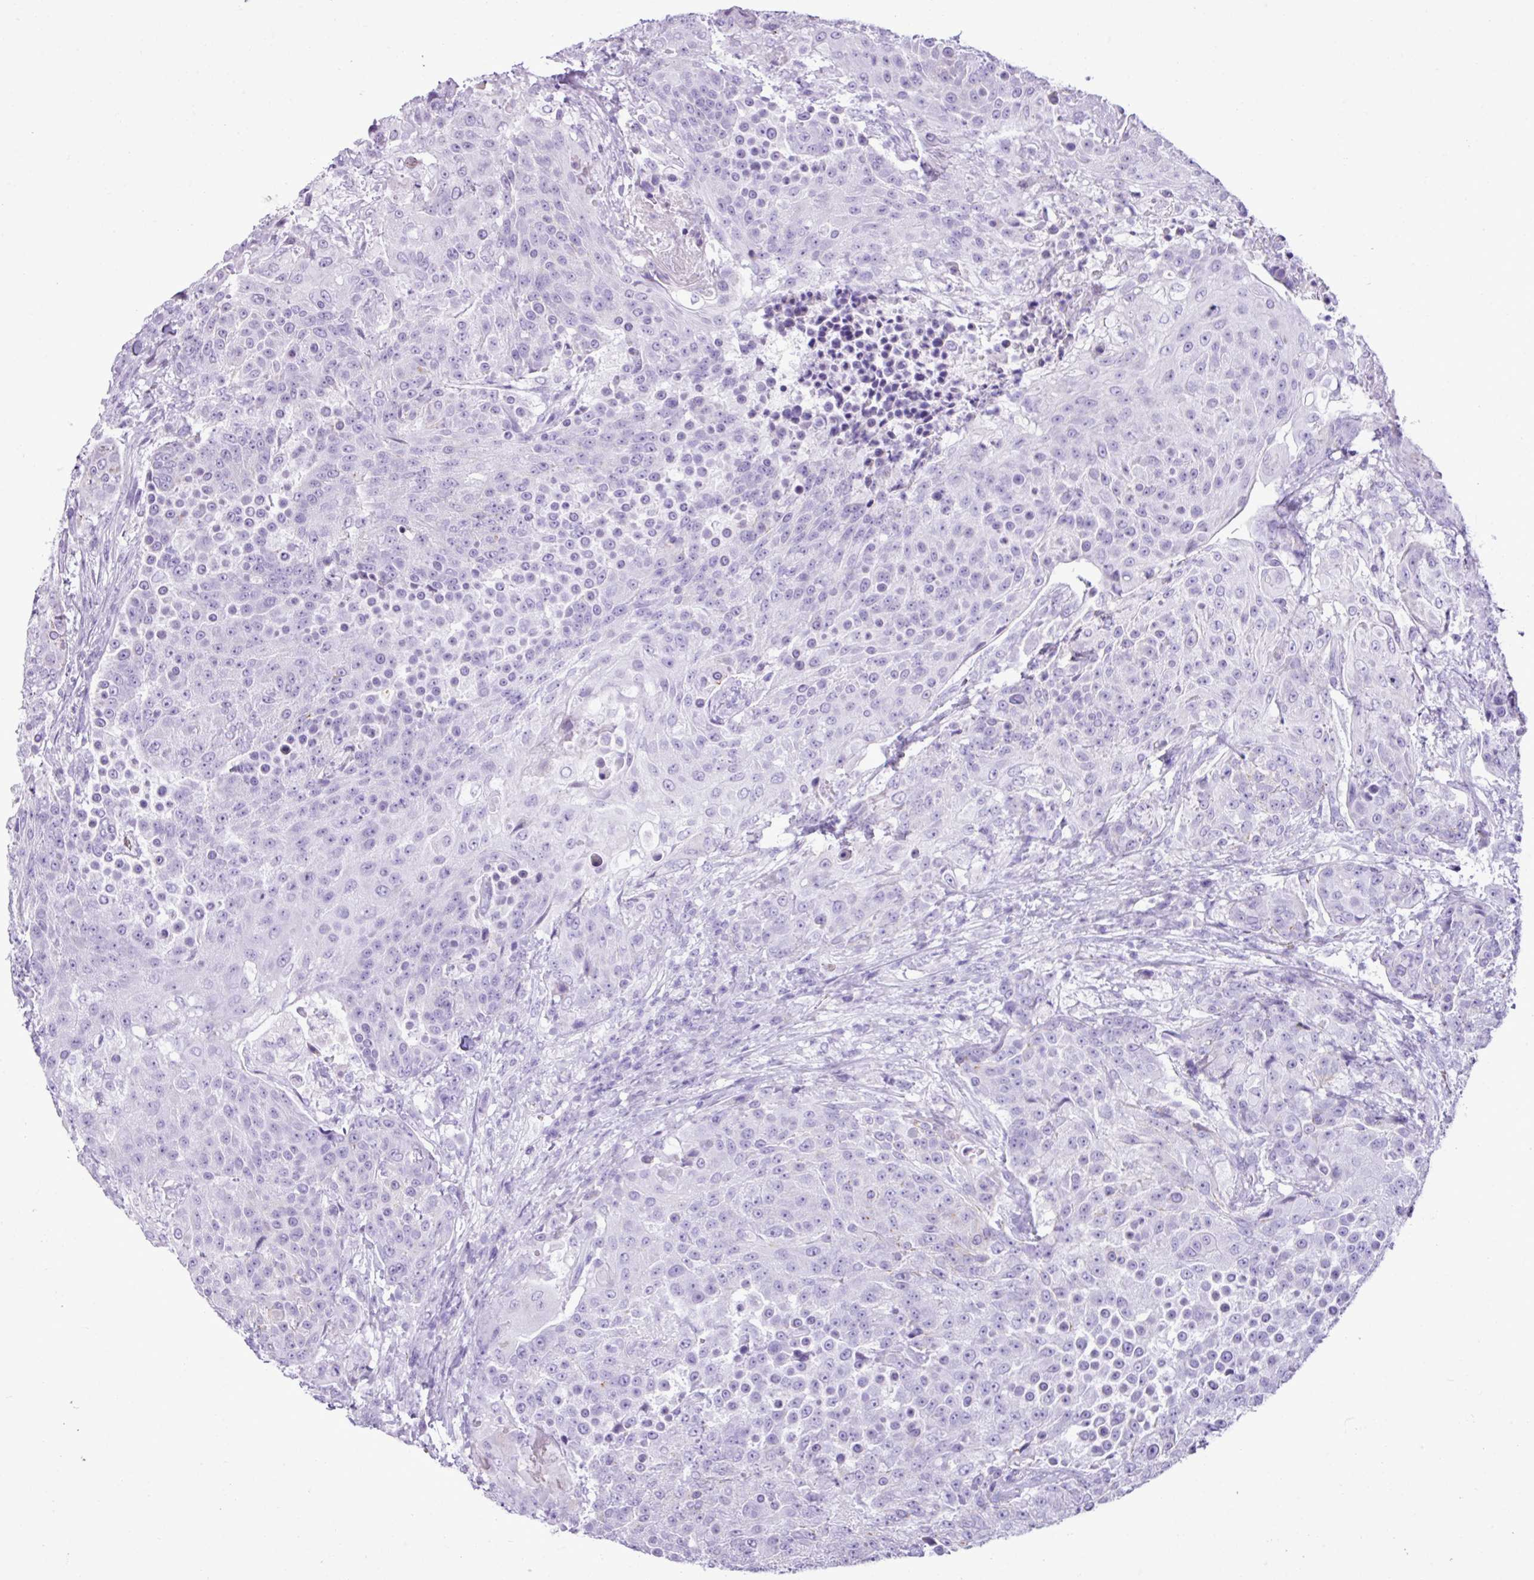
{"staining": {"intensity": "negative", "quantity": "none", "location": "none"}, "tissue": "urothelial cancer", "cell_type": "Tumor cells", "image_type": "cancer", "snomed": [{"axis": "morphology", "description": "Urothelial carcinoma, High grade"}, {"axis": "topography", "description": "Urinary bladder"}], "caption": "Immunohistochemistry photomicrograph of neoplastic tissue: human urothelial cancer stained with DAB displays no significant protein expression in tumor cells.", "gene": "ZSCAN5A", "patient": {"sex": "female", "age": 63}}